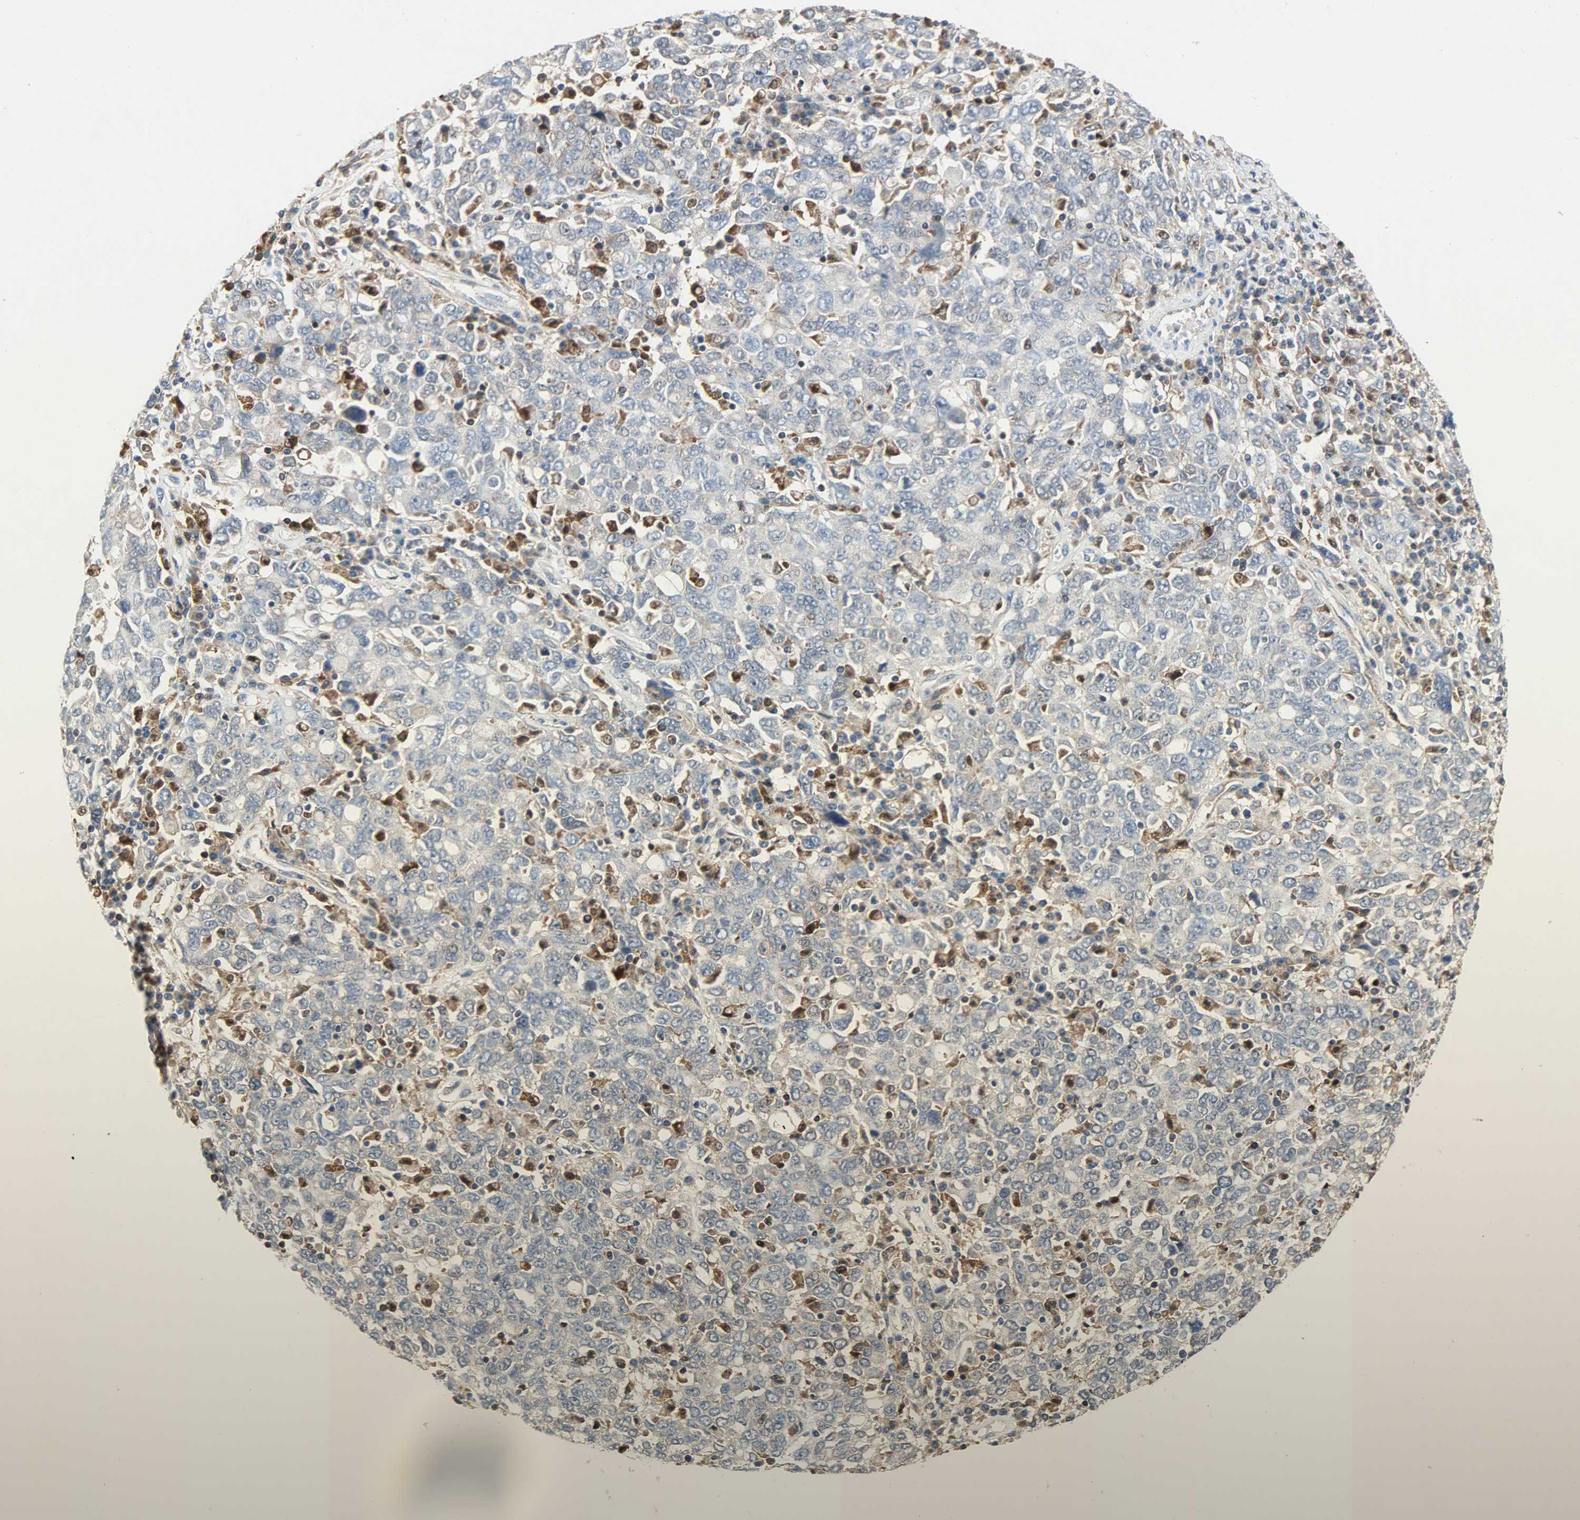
{"staining": {"intensity": "weak", "quantity": ">75%", "location": "cytoplasmic/membranous"}, "tissue": "ovarian cancer", "cell_type": "Tumor cells", "image_type": "cancer", "snomed": [{"axis": "morphology", "description": "Carcinoma, endometroid"}, {"axis": "topography", "description": "Ovary"}], "caption": "Ovarian endometroid carcinoma tissue reveals weak cytoplasmic/membranous expression in about >75% of tumor cells, visualized by immunohistochemistry.", "gene": "TRIM21", "patient": {"sex": "female", "age": 62}}